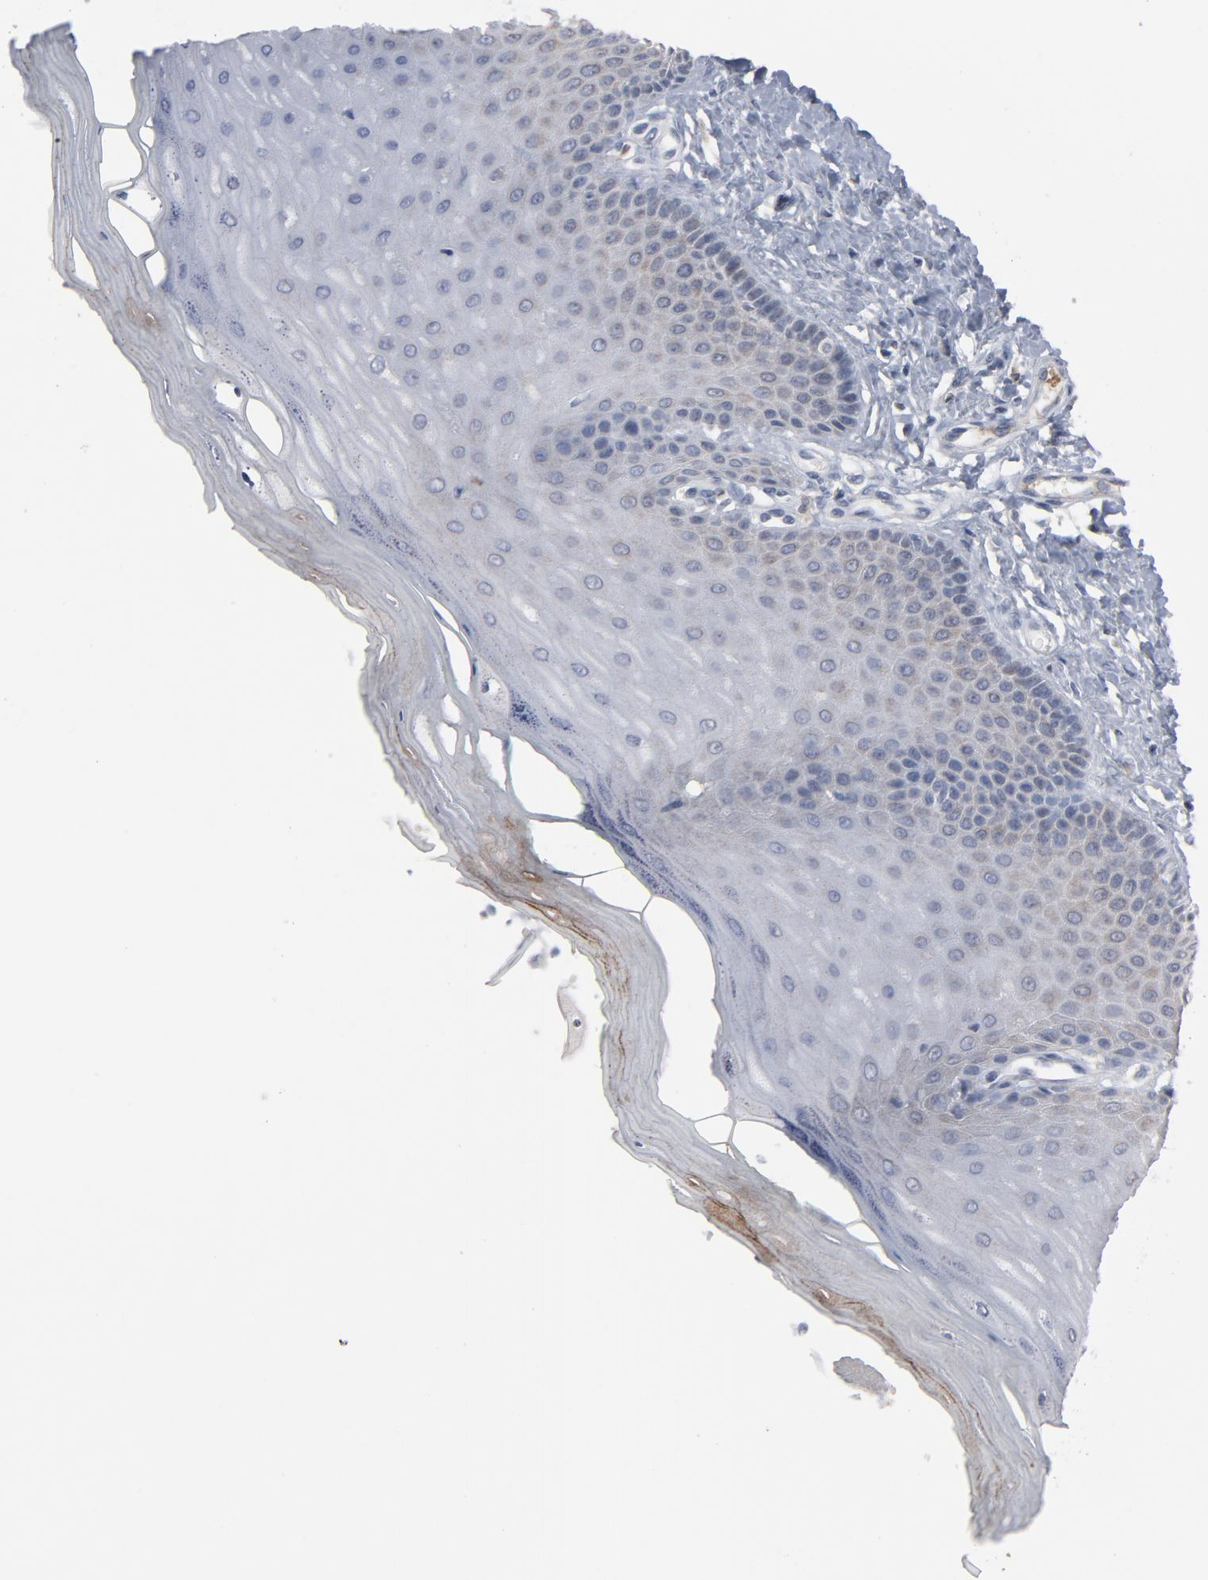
{"staining": {"intensity": "weak", "quantity": ">75%", "location": "cytoplasmic/membranous"}, "tissue": "cervix", "cell_type": "Glandular cells", "image_type": "normal", "snomed": [{"axis": "morphology", "description": "Normal tissue, NOS"}, {"axis": "topography", "description": "Cervix"}], "caption": "This is a micrograph of IHC staining of benign cervix, which shows weak staining in the cytoplasmic/membranous of glandular cells.", "gene": "PRDX1", "patient": {"sex": "female", "age": 55}}